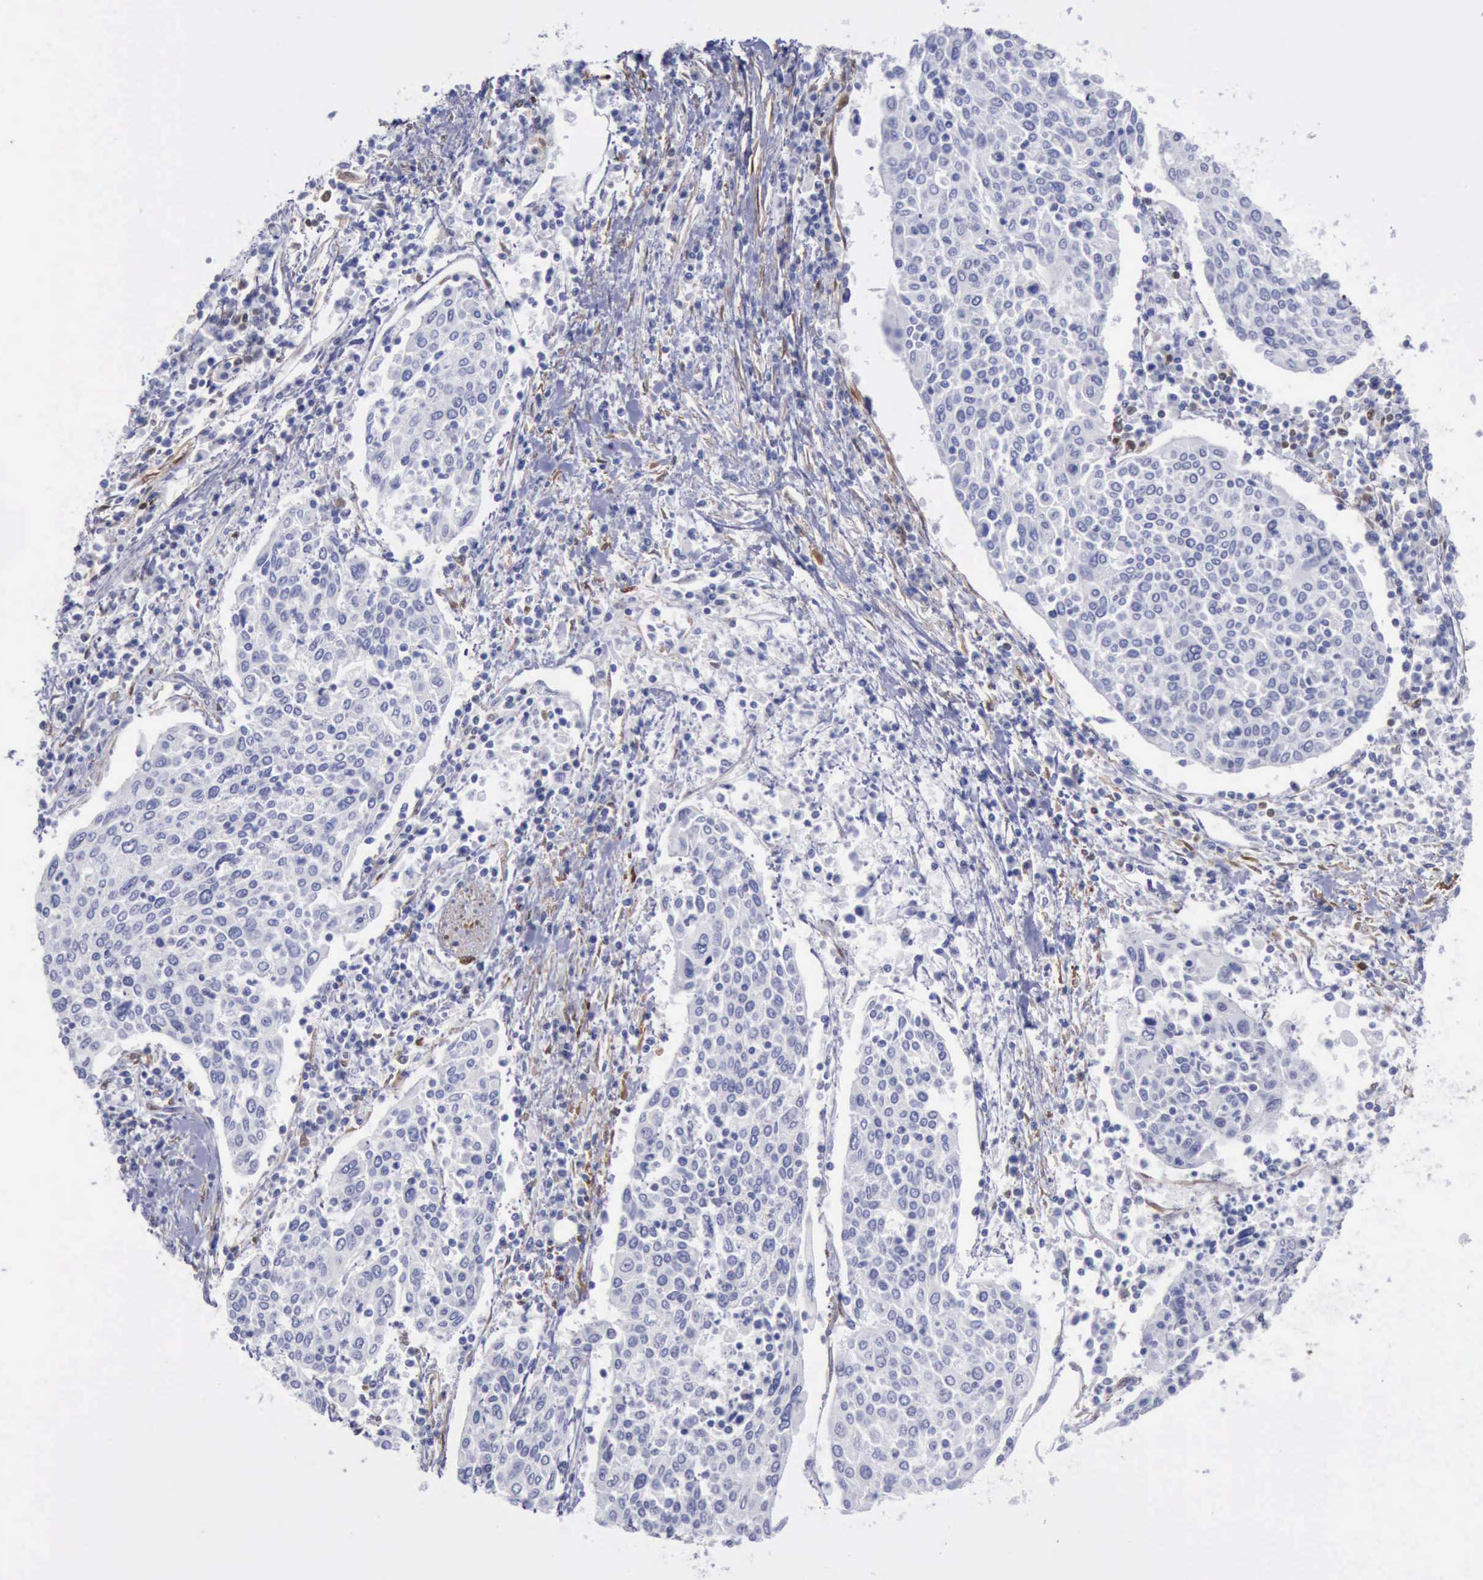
{"staining": {"intensity": "negative", "quantity": "none", "location": "none"}, "tissue": "cervical cancer", "cell_type": "Tumor cells", "image_type": "cancer", "snomed": [{"axis": "morphology", "description": "Squamous cell carcinoma, NOS"}, {"axis": "topography", "description": "Cervix"}], "caption": "Histopathology image shows no protein positivity in tumor cells of squamous cell carcinoma (cervical) tissue. (DAB (3,3'-diaminobenzidine) immunohistochemistry visualized using brightfield microscopy, high magnification).", "gene": "FHL1", "patient": {"sex": "female", "age": 40}}